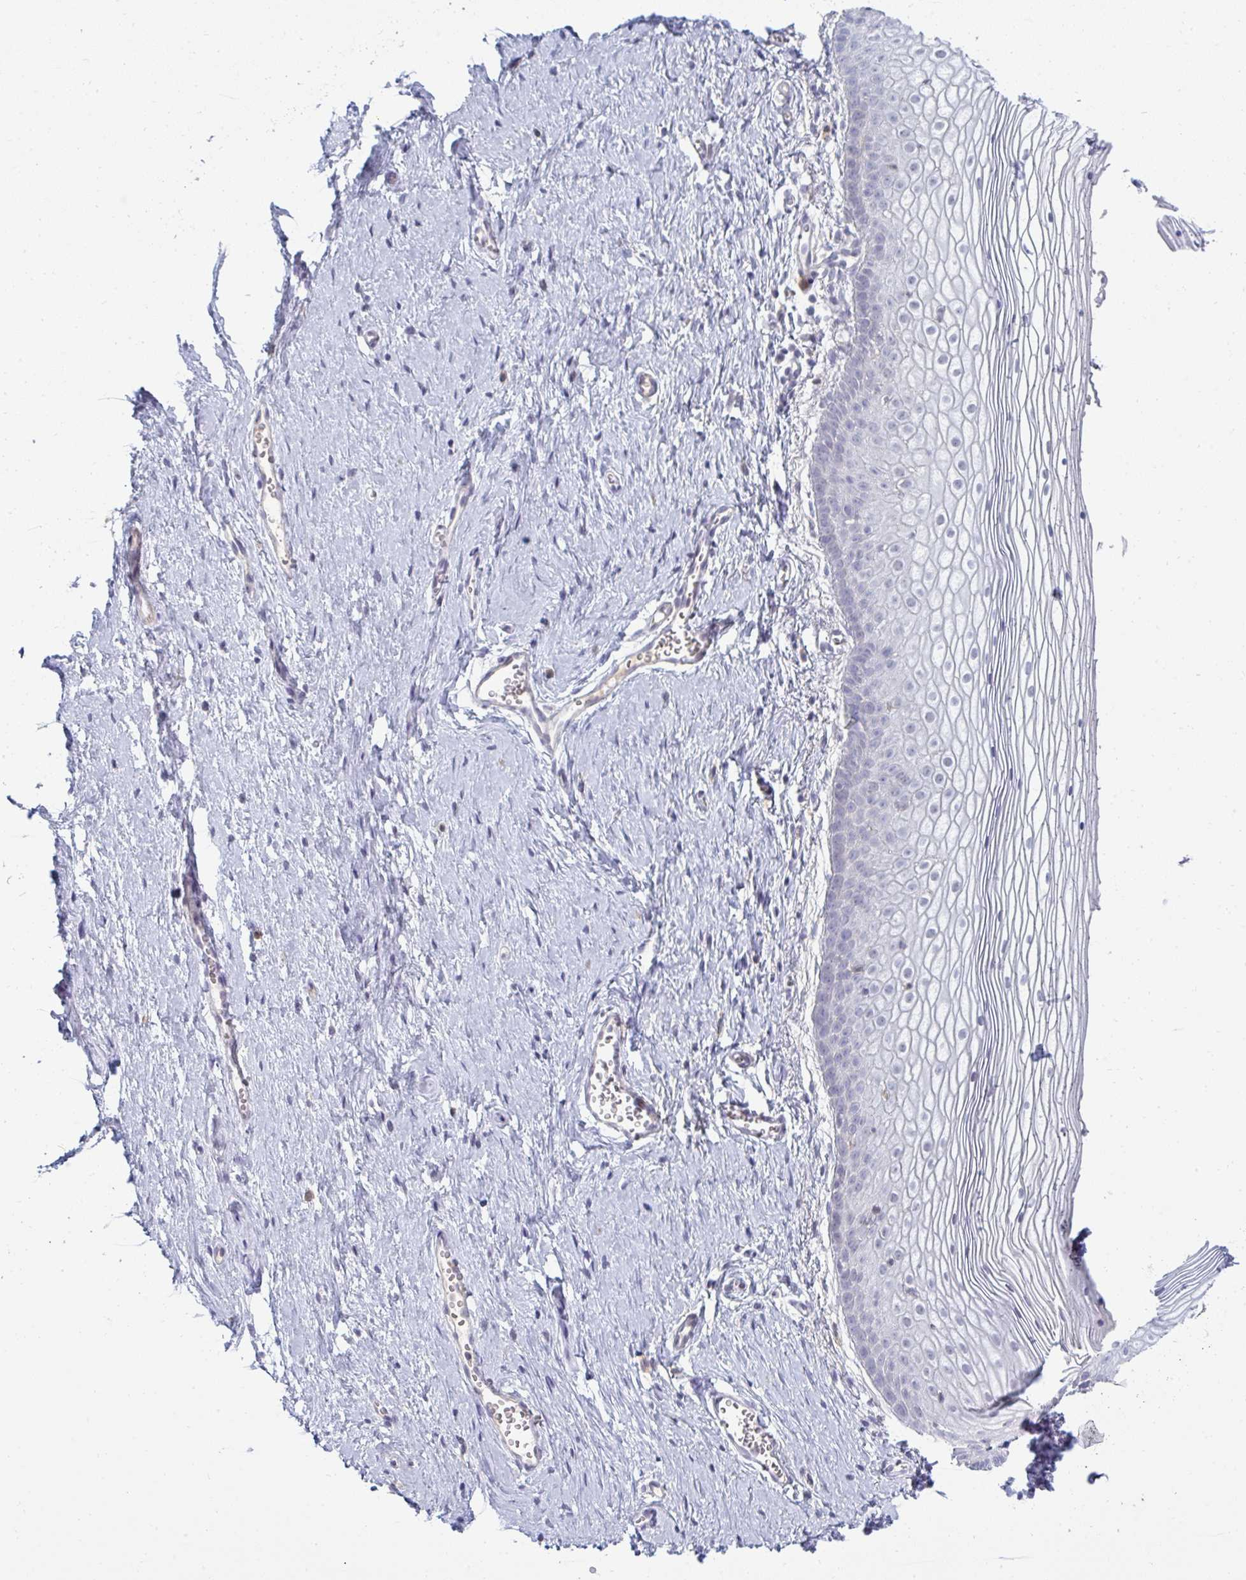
{"staining": {"intensity": "negative", "quantity": "none", "location": "none"}, "tissue": "vagina", "cell_type": "Squamous epithelial cells", "image_type": "normal", "snomed": [{"axis": "morphology", "description": "Normal tissue, NOS"}, {"axis": "topography", "description": "Vagina"}], "caption": "Vagina was stained to show a protein in brown. There is no significant positivity in squamous epithelial cells. (Immunohistochemistry (ihc), brightfield microscopy, high magnification).", "gene": "PPFIA4", "patient": {"sex": "female", "age": 56}}